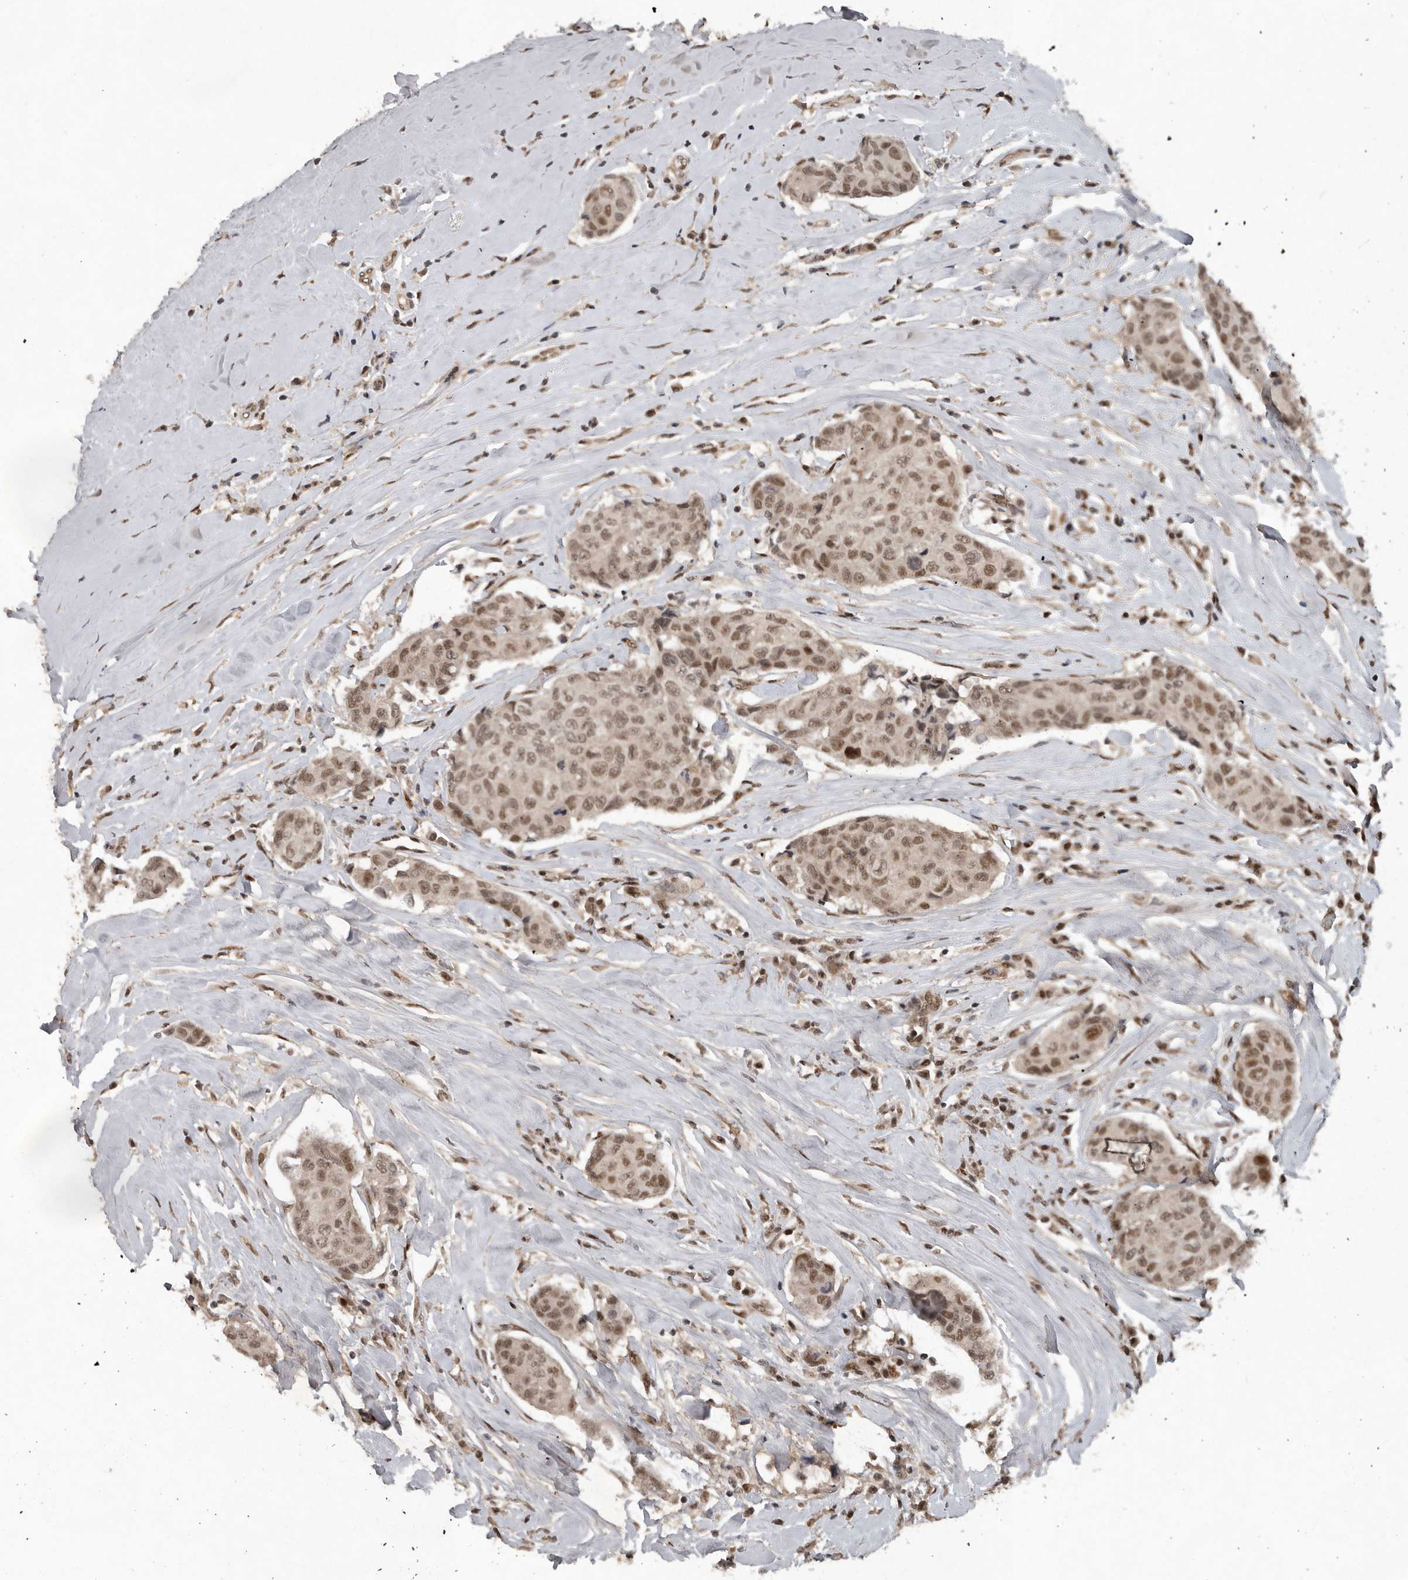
{"staining": {"intensity": "moderate", "quantity": "25%-75%", "location": "nuclear"}, "tissue": "breast cancer", "cell_type": "Tumor cells", "image_type": "cancer", "snomed": [{"axis": "morphology", "description": "Duct carcinoma"}, {"axis": "topography", "description": "Breast"}], "caption": "Immunohistochemical staining of breast intraductal carcinoma displays medium levels of moderate nuclear protein expression in approximately 25%-75% of tumor cells. The protein of interest is shown in brown color, while the nuclei are stained blue.", "gene": "CDC27", "patient": {"sex": "female", "age": 80}}